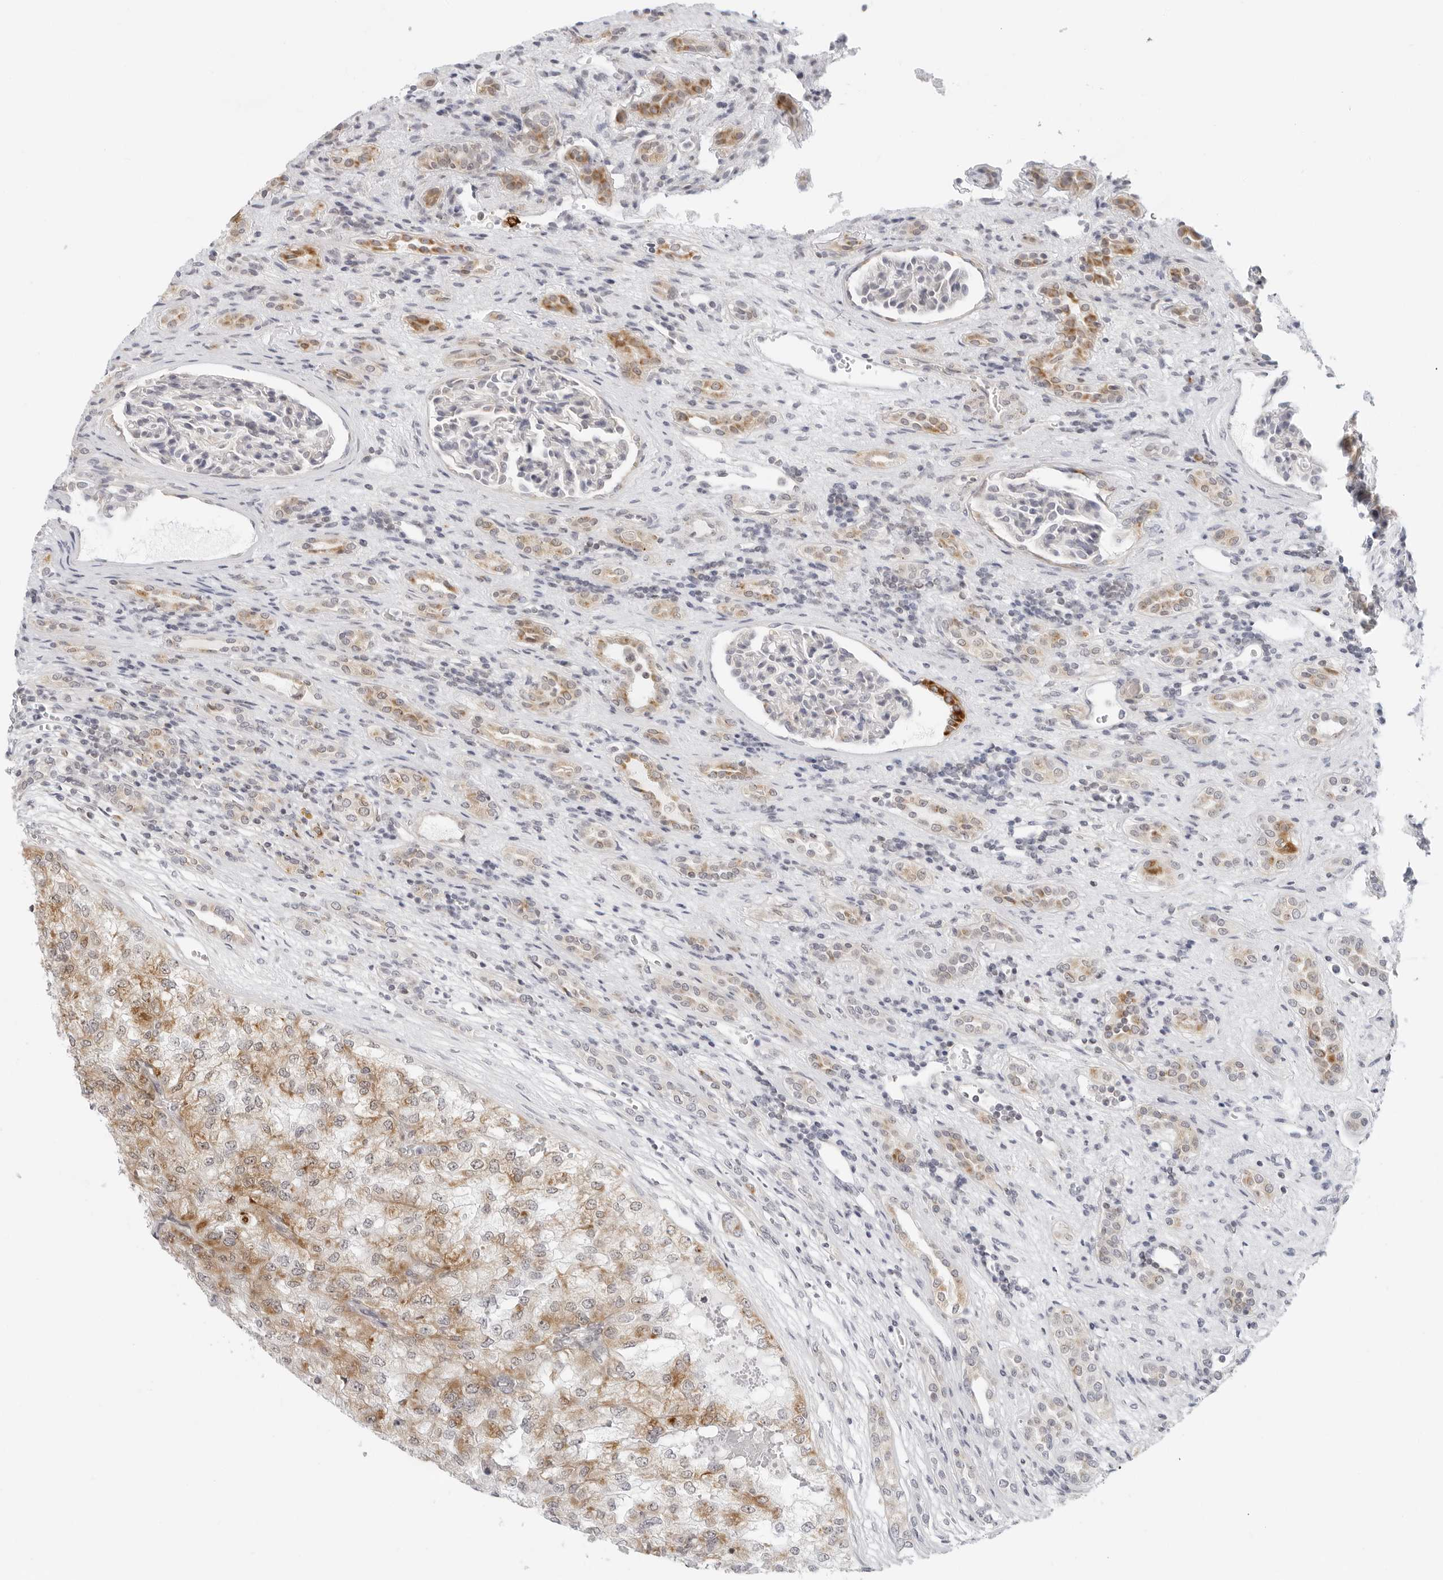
{"staining": {"intensity": "moderate", "quantity": ">75%", "location": "cytoplasmic/membranous"}, "tissue": "renal cancer", "cell_type": "Tumor cells", "image_type": "cancer", "snomed": [{"axis": "morphology", "description": "Adenocarcinoma, NOS"}, {"axis": "topography", "description": "Kidney"}], "caption": "Immunohistochemistry (IHC) (DAB (3,3'-diaminobenzidine)) staining of renal cancer (adenocarcinoma) demonstrates moderate cytoplasmic/membranous protein expression in approximately >75% of tumor cells.", "gene": "CIART", "patient": {"sex": "female", "age": 54}}